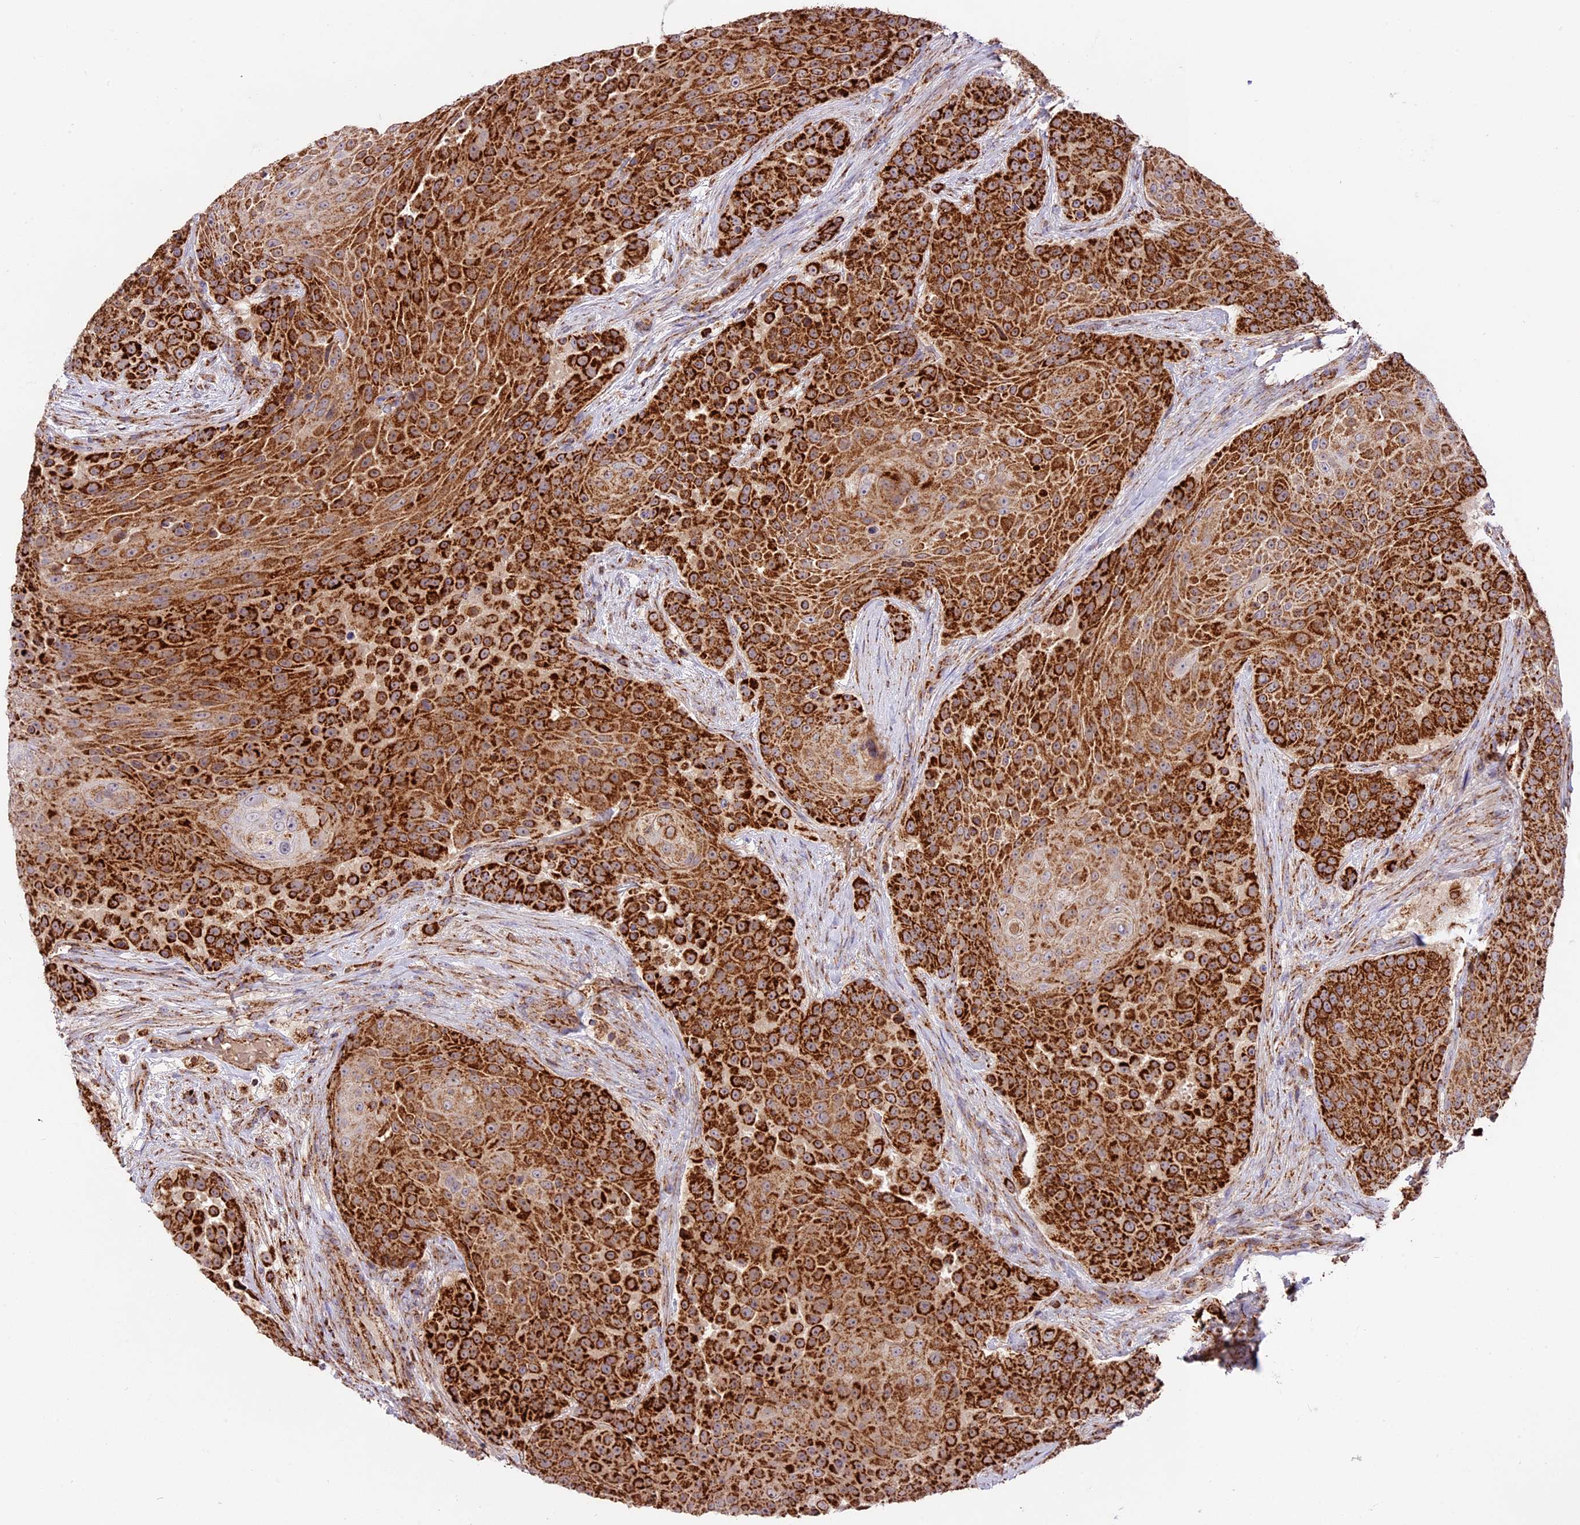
{"staining": {"intensity": "strong", "quantity": ">75%", "location": "cytoplasmic/membranous"}, "tissue": "urothelial cancer", "cell_type": "Tumor cells", "image_type": "cancer", "snomed": [{"axis": "morphology", "description": "Urothelial carcinoma, High grade"}, {"axis": "topography", "description": "Urinary bladder"}], "caption": "Human high-grade urothelial carcinoma stained for a protein (brown) shows strong cytoplasmic/membranous positive positivity in about >75% of tumor cells.", "gene": "NDUFA8", "patient": {"sex": "female", "age": 63}}